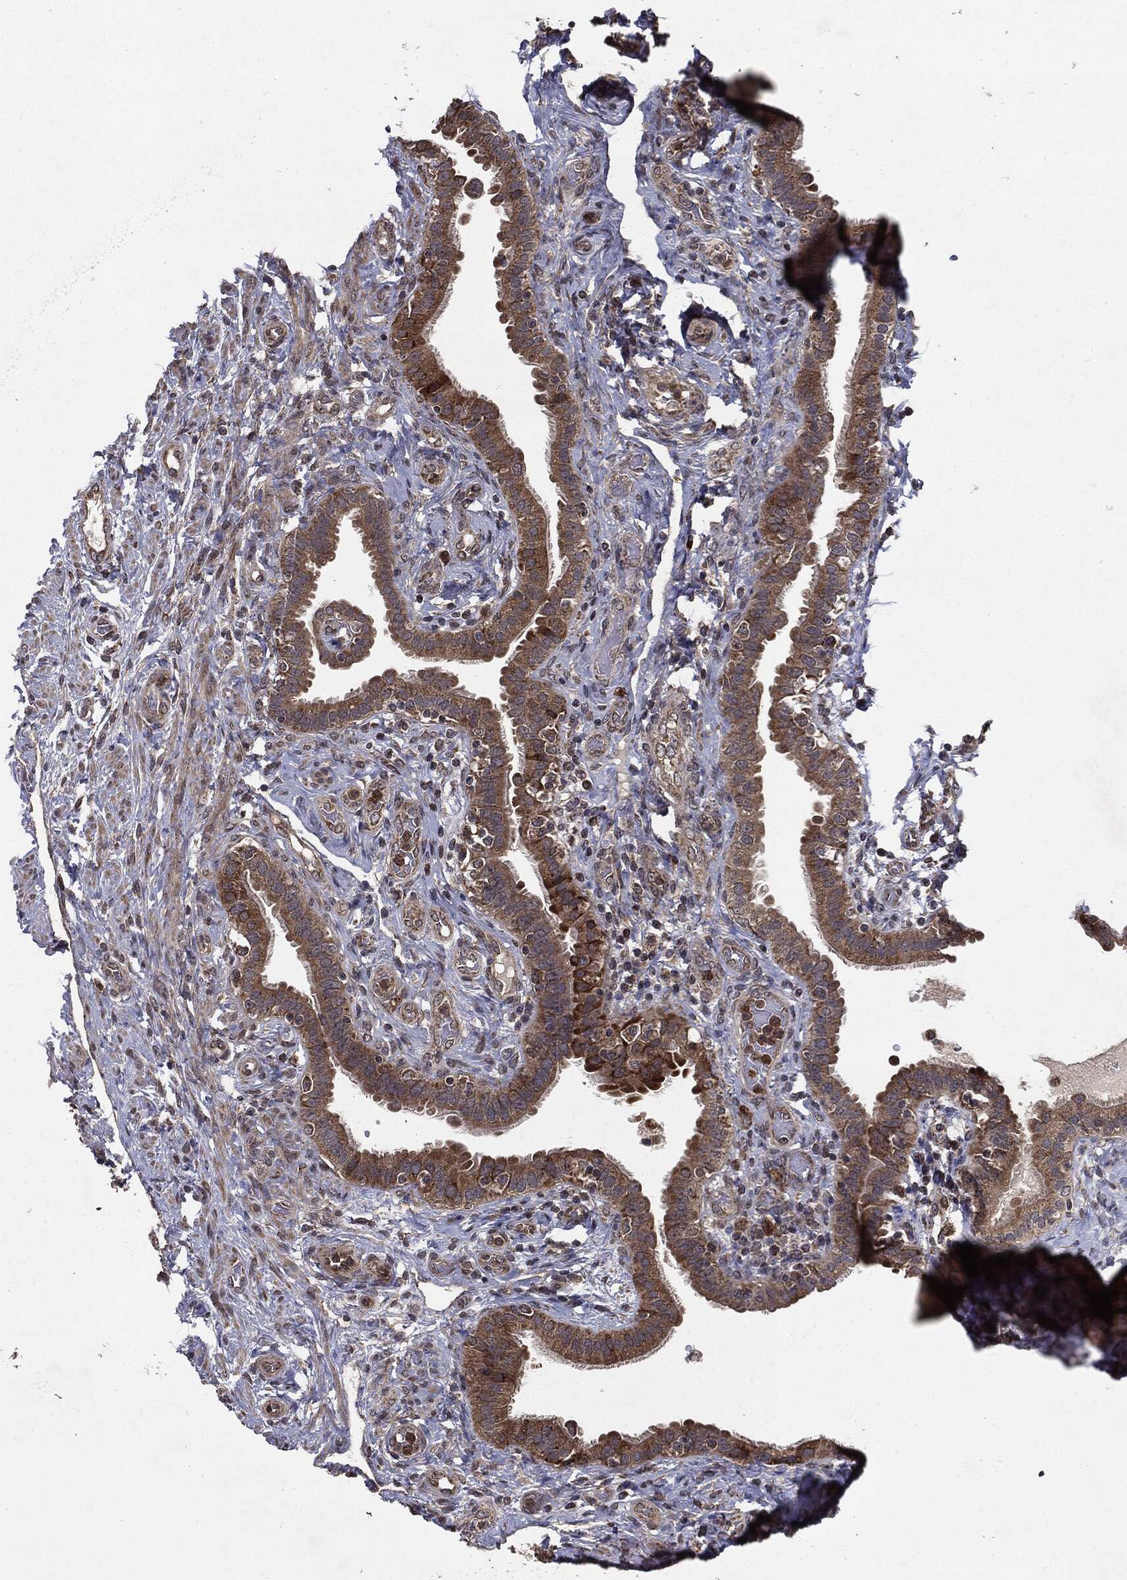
{"staining": {"intensity": "strong", "quantity": "25%-75%", "location": "cytoplasmic/membranous"}, "tissue": "fallopian tube", "cell_type": "Glandular cells", "image_type": "normal", "snomed": [{"axis": "morphology", "description": "Normal tissue, NOS"}, {"axis": "topography", "description": "Fallopian tube"}], "caption": "This image exhibits immunohistochemistry (IHC) staining of normal human fallopian tube, with high strong cytoplasmic/membranous expression in approximately 25%-75% of glandular cells.", "gene": "HDAC5", "patient": {"sex": "female", "age": 41}}